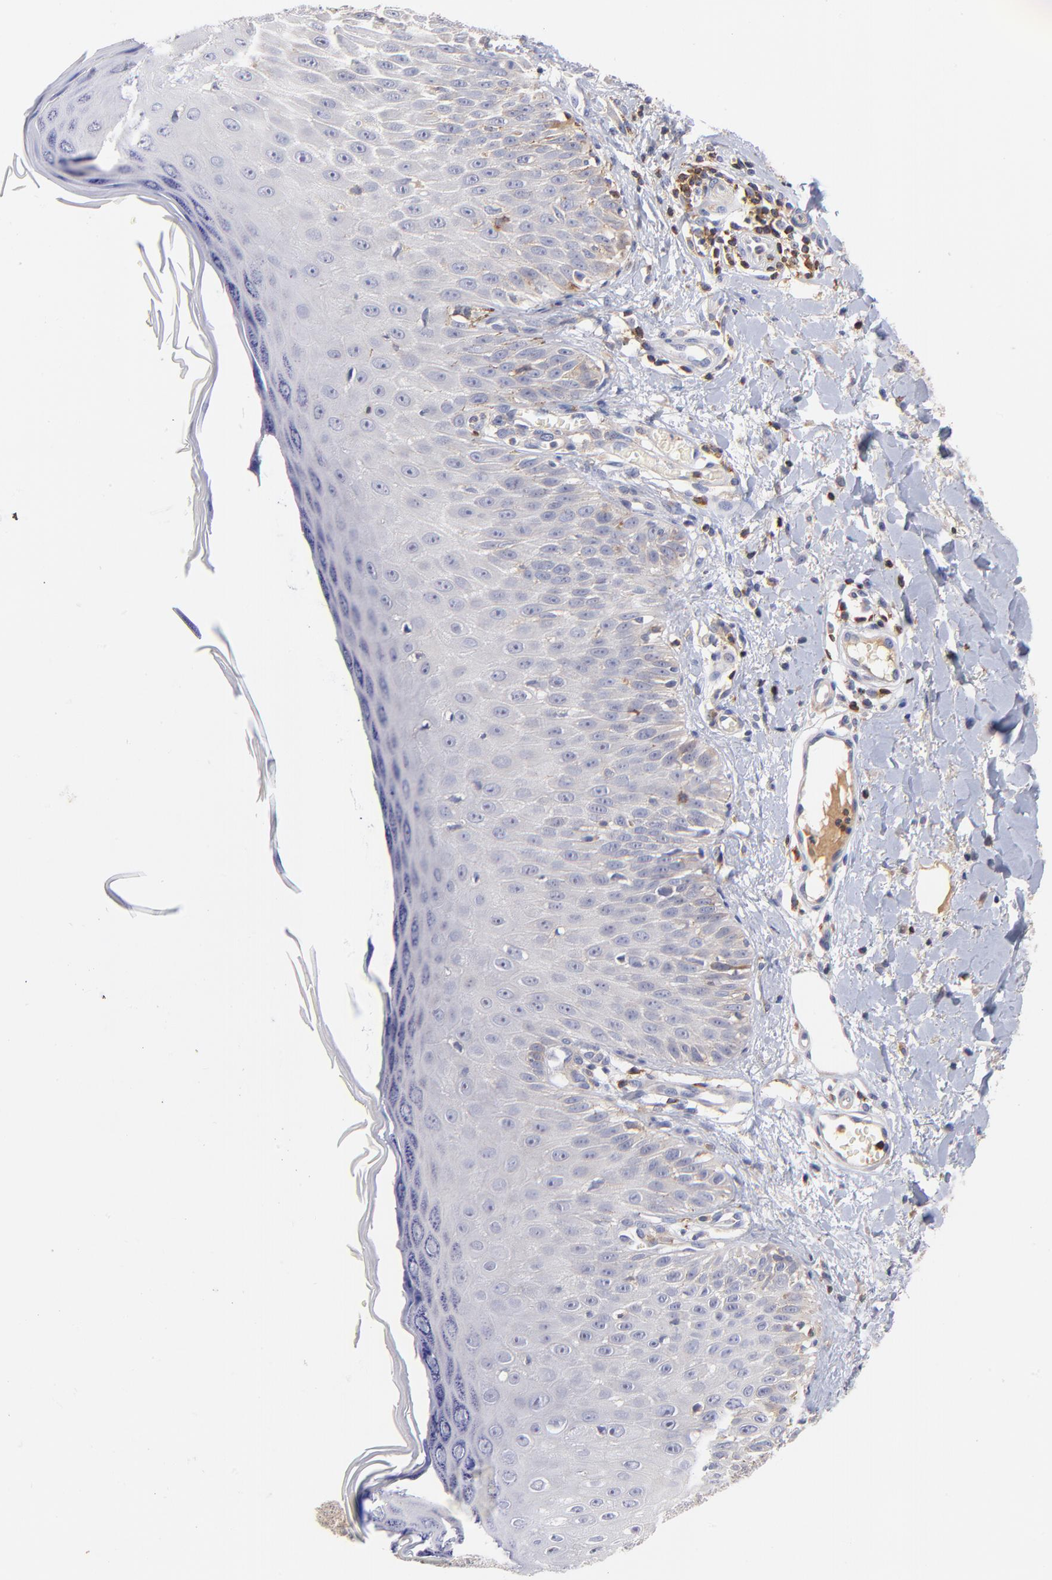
{"staining": {"intensity": "weak", "quantity": "<25%", "location": "cytoplasmic/membranous"}, "tissue": "skin cancer", "cell_type": "Tumor cells", "image_type": "cancer", "snomed": [{"axis": "morphology", "description": "Squamous cell carcinoma, NOS"}, {"axis": "topography", "description": "Skin"}], "caption": "Immunohistochemistry photomicrograph of skin cancer (squamous cell carcinoma) stained for a protein (brown), which demonstrates no positivity in tumor cells.", "gene": "KREMEN2", "patient": {"sex": "male", "age": 24}}